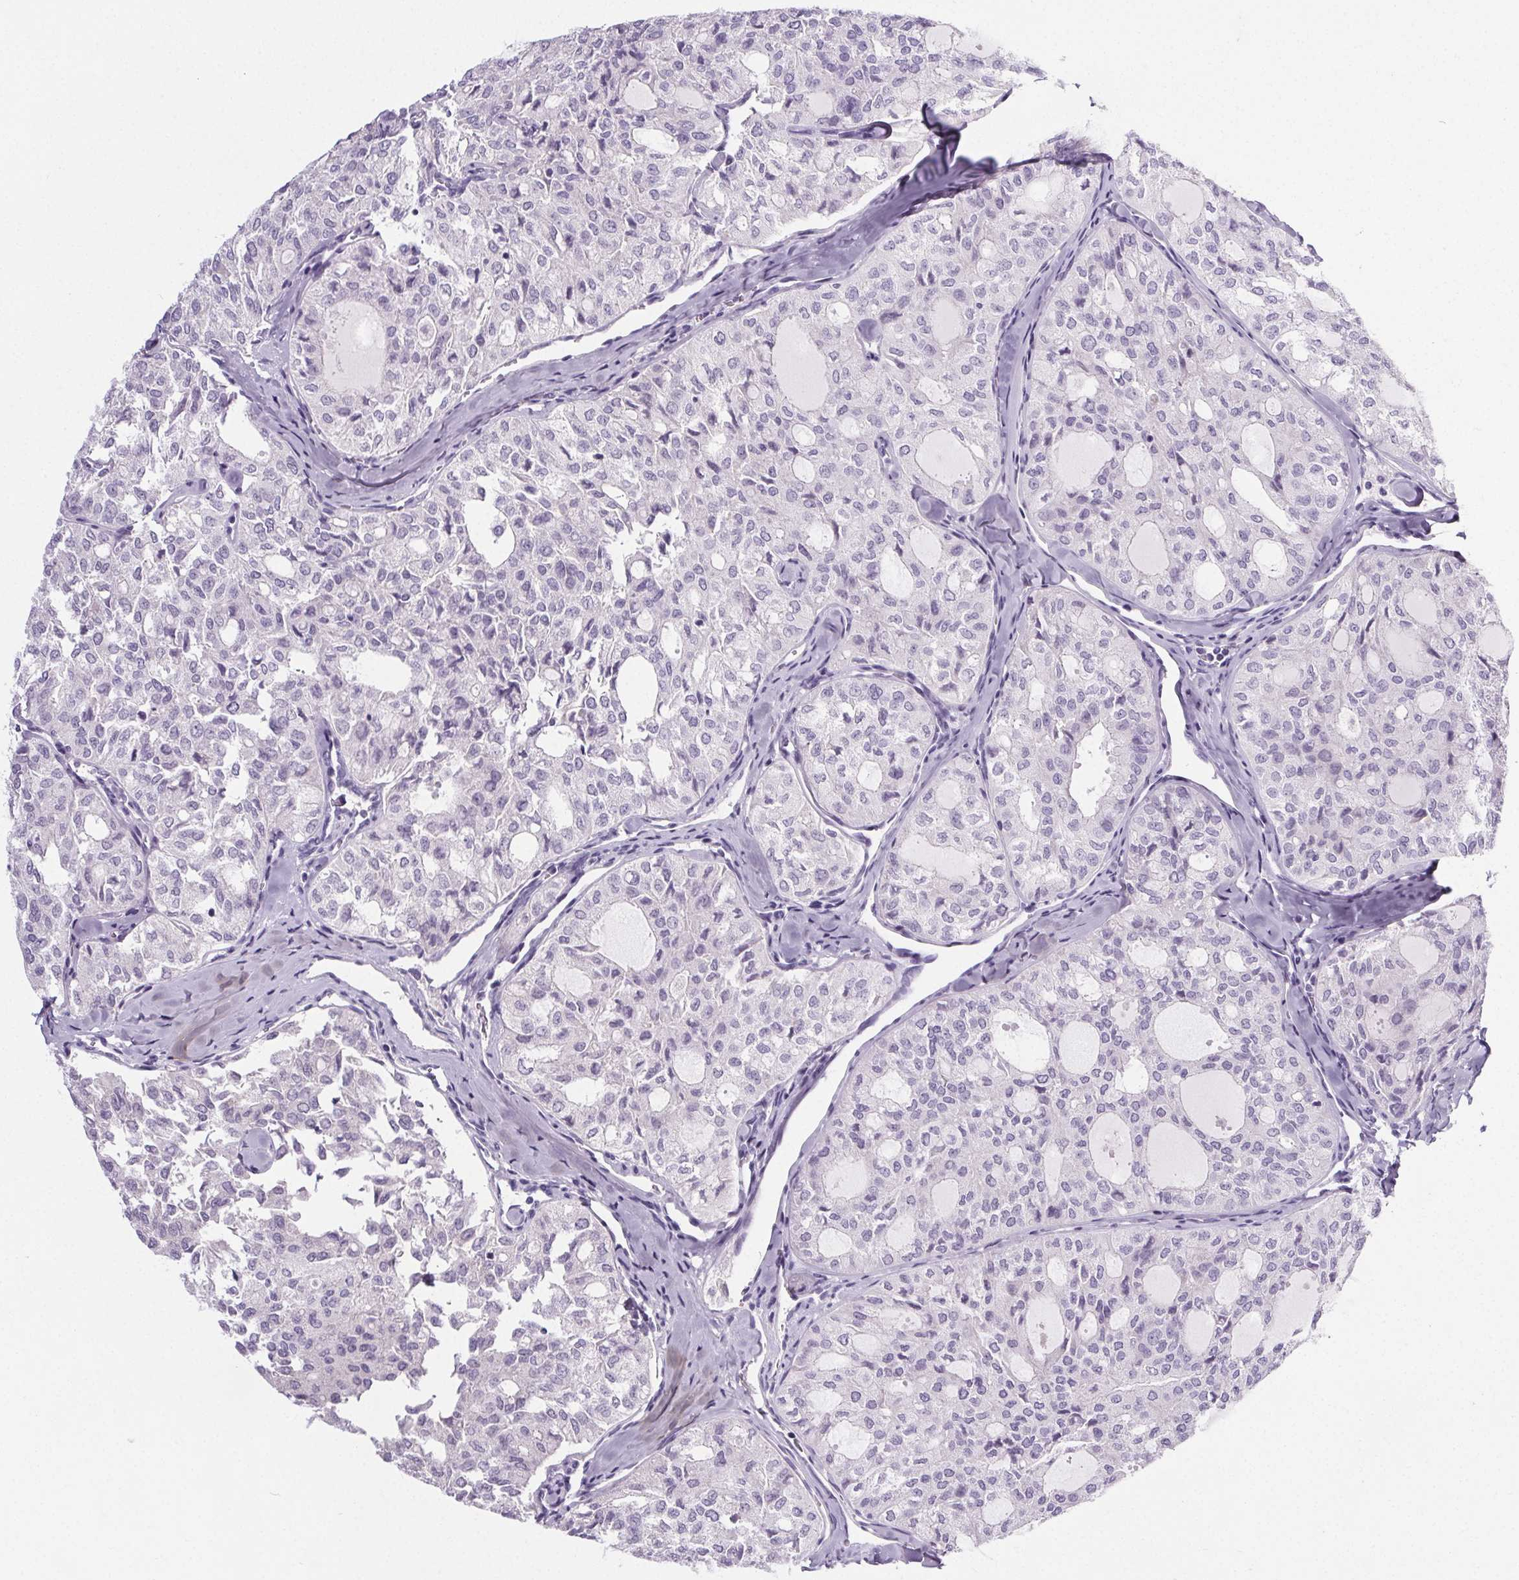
{"staining": {"intensity": "negative", "quantity": "none", "location": "none"}, "tissue": "thyroid cancer", "cell_type": "Tumor cells", "image_type": "cancer", "snomed": [{"axis": "morphology", "description": "Follicular adenoma carcinoma, NOS"}, {"axis": "topography", "description": "Thyroid gland"}], "caption": "Protein analysis of thyroid cancer (follicular adenoma carcinoma) demonstrates no significant positivity in tumor cells.", "gene": "ELAVL2", "patient": {"sex": "male", "age": 75}}